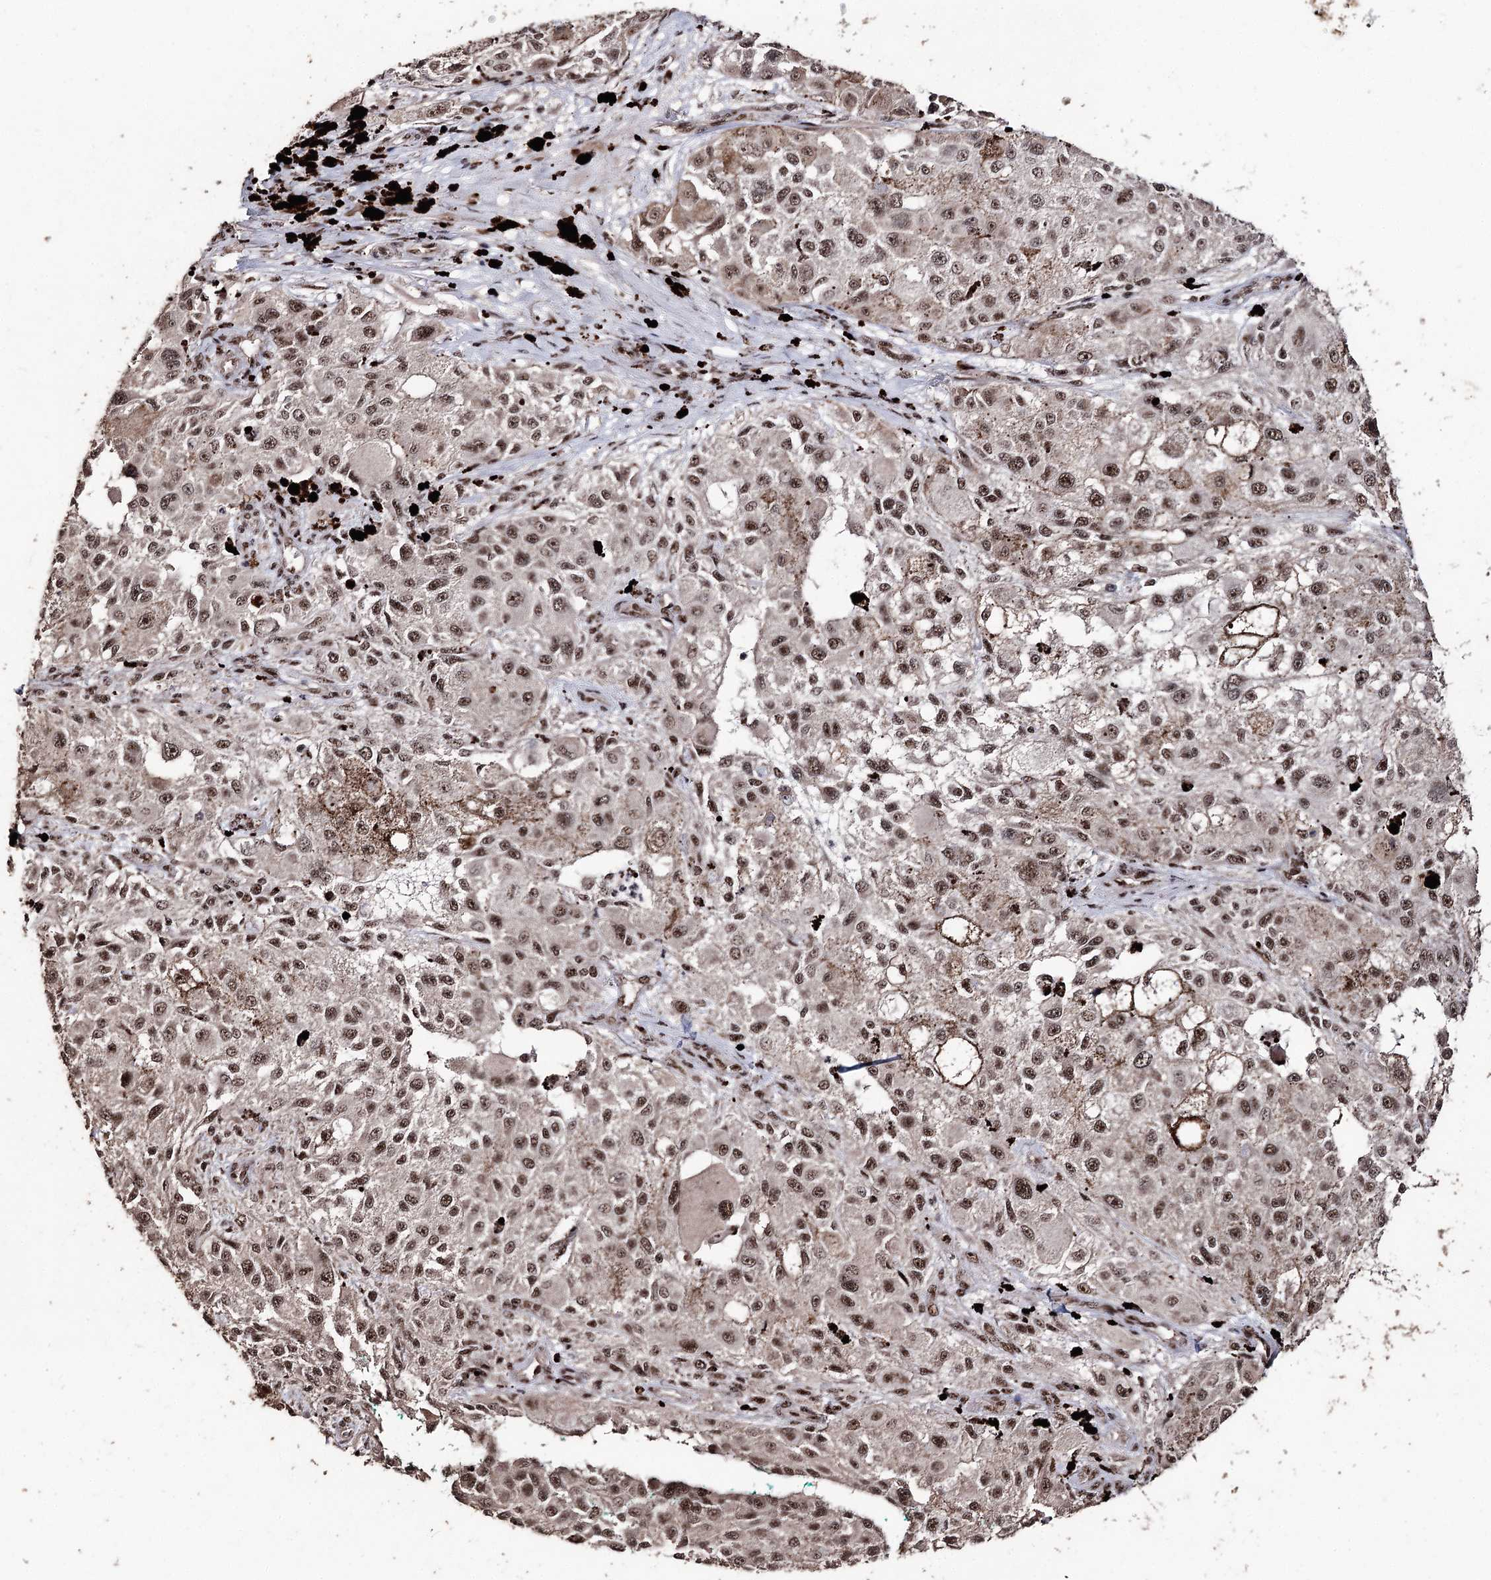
{"staining": {"intensity": "moderate", "quantity": ">75%", "location": "nuclear"}, "tissue": "melanoma", "cell_type": "Tumor cells", "image_type": "cancer", "snomed": [{"axis": "morphology", "description": "Necrosis, NOS"}, {"axis": "morphology", "description": "Malignant melanoma, NOS"}, {"axis": "topography", "description": "Skin"}], "caption": "A brown stain highlights moderate nuclear expression of a protein in human malignant melanoma tumor cells. (IHC, brightfield microscopy, high magnification).", "gene": "U2SURP", "patient": {"sex": "female", "age": 87}}